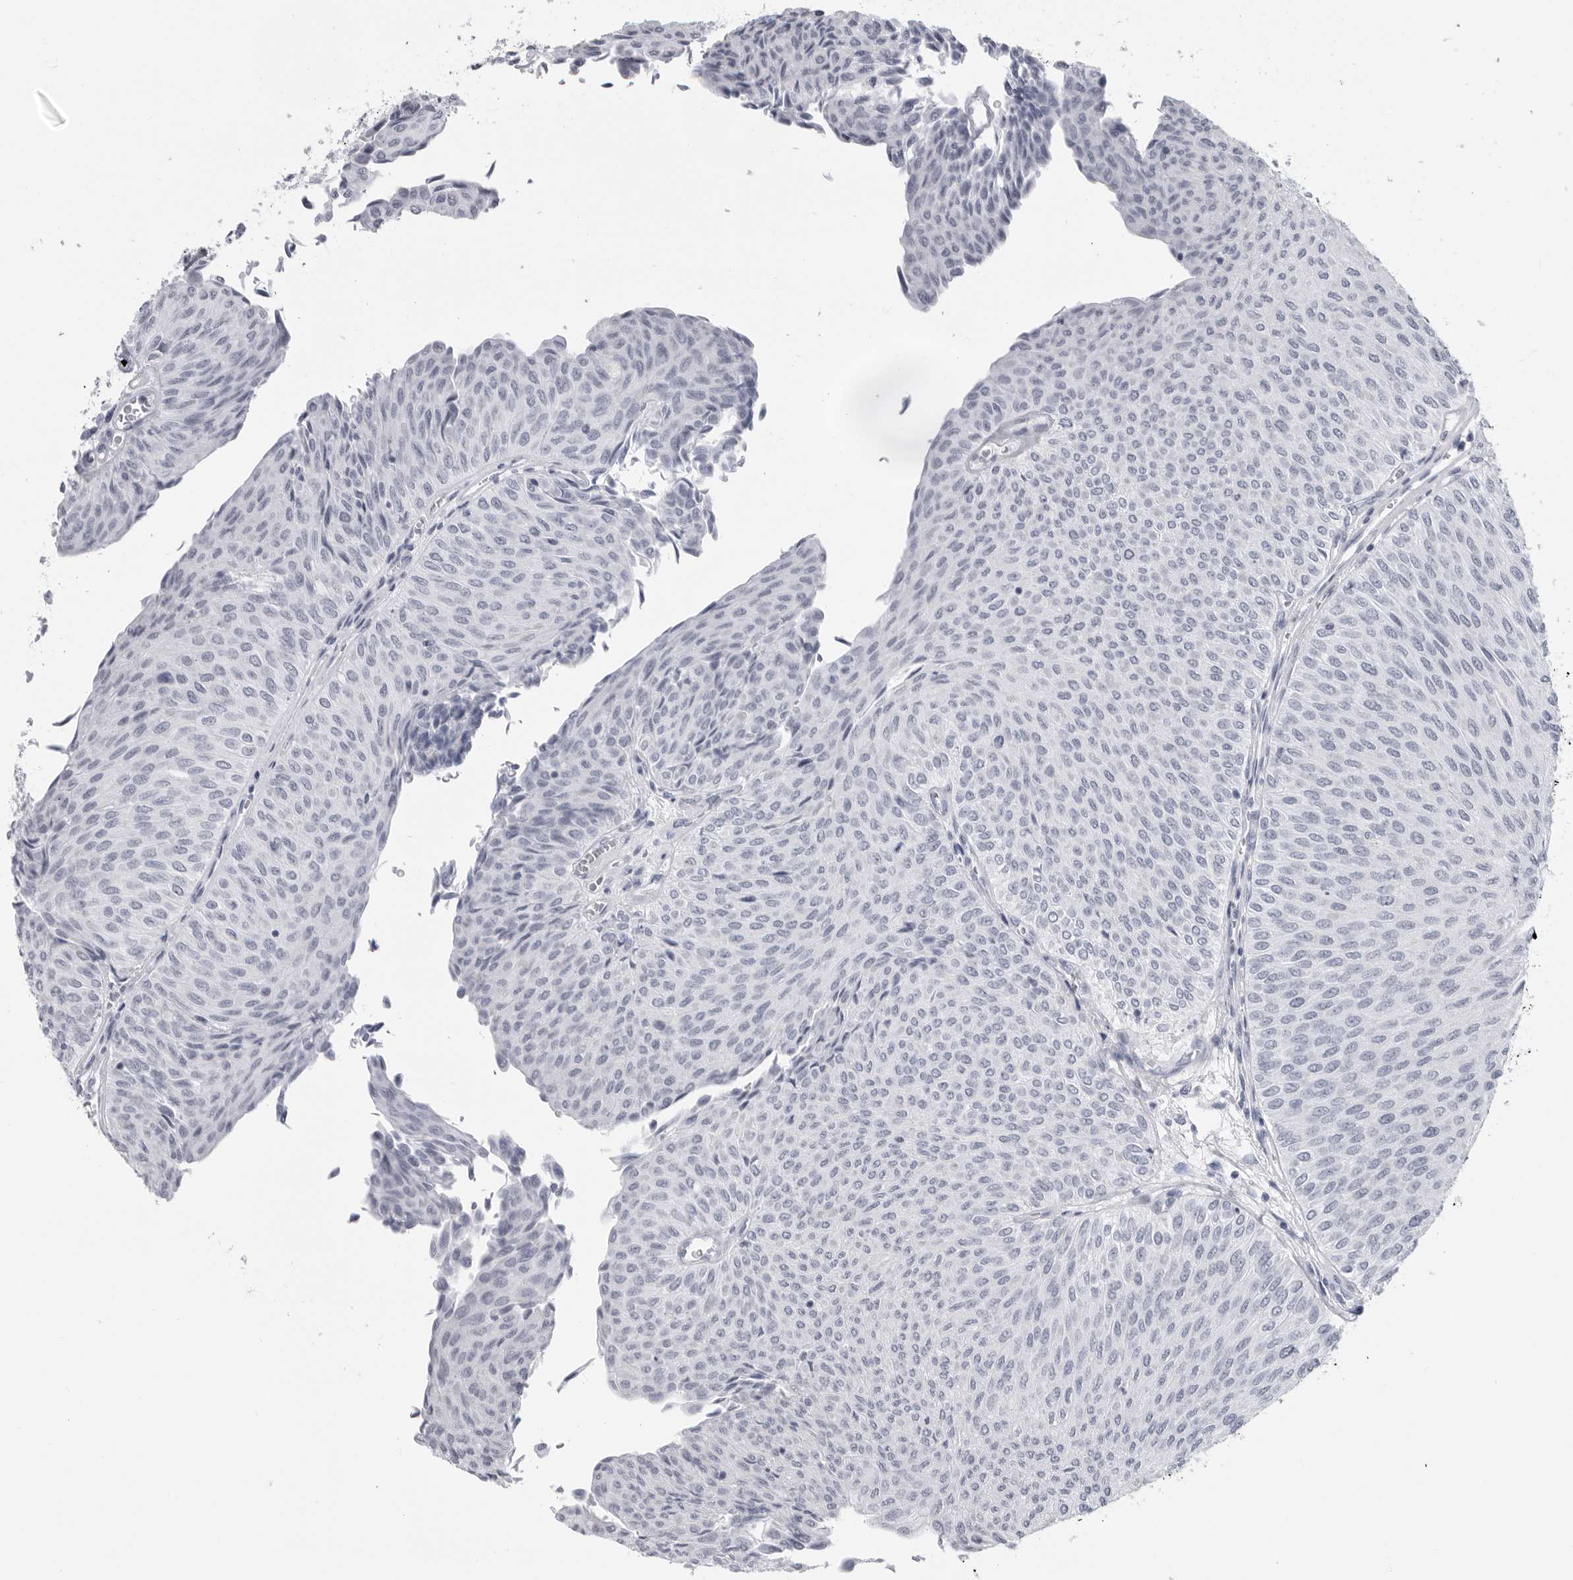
{"staining": {"intensity": "negative", "quantity": "none", "location": "none"}, "tissue": "urothelial cancer", "cell_type": "Tumor cells", "image_type": "cancer", "snomed": [{"axis": "morphology", "description": "Urothelial carcinoma, Low grade"}, {"axis": "topography", "description": "Urinary bladder"}], "caption": "Immunohistochemistry (IHC) of human low-grade urothelial carcinoma demonstrates no expression in tumor cells. (Brightfield microscopy of DAB (3,3'-diaminobenzidine) IHC at high magnification).", "gene": "PGA3", "patient": {"sex": "male", "age": 78}}